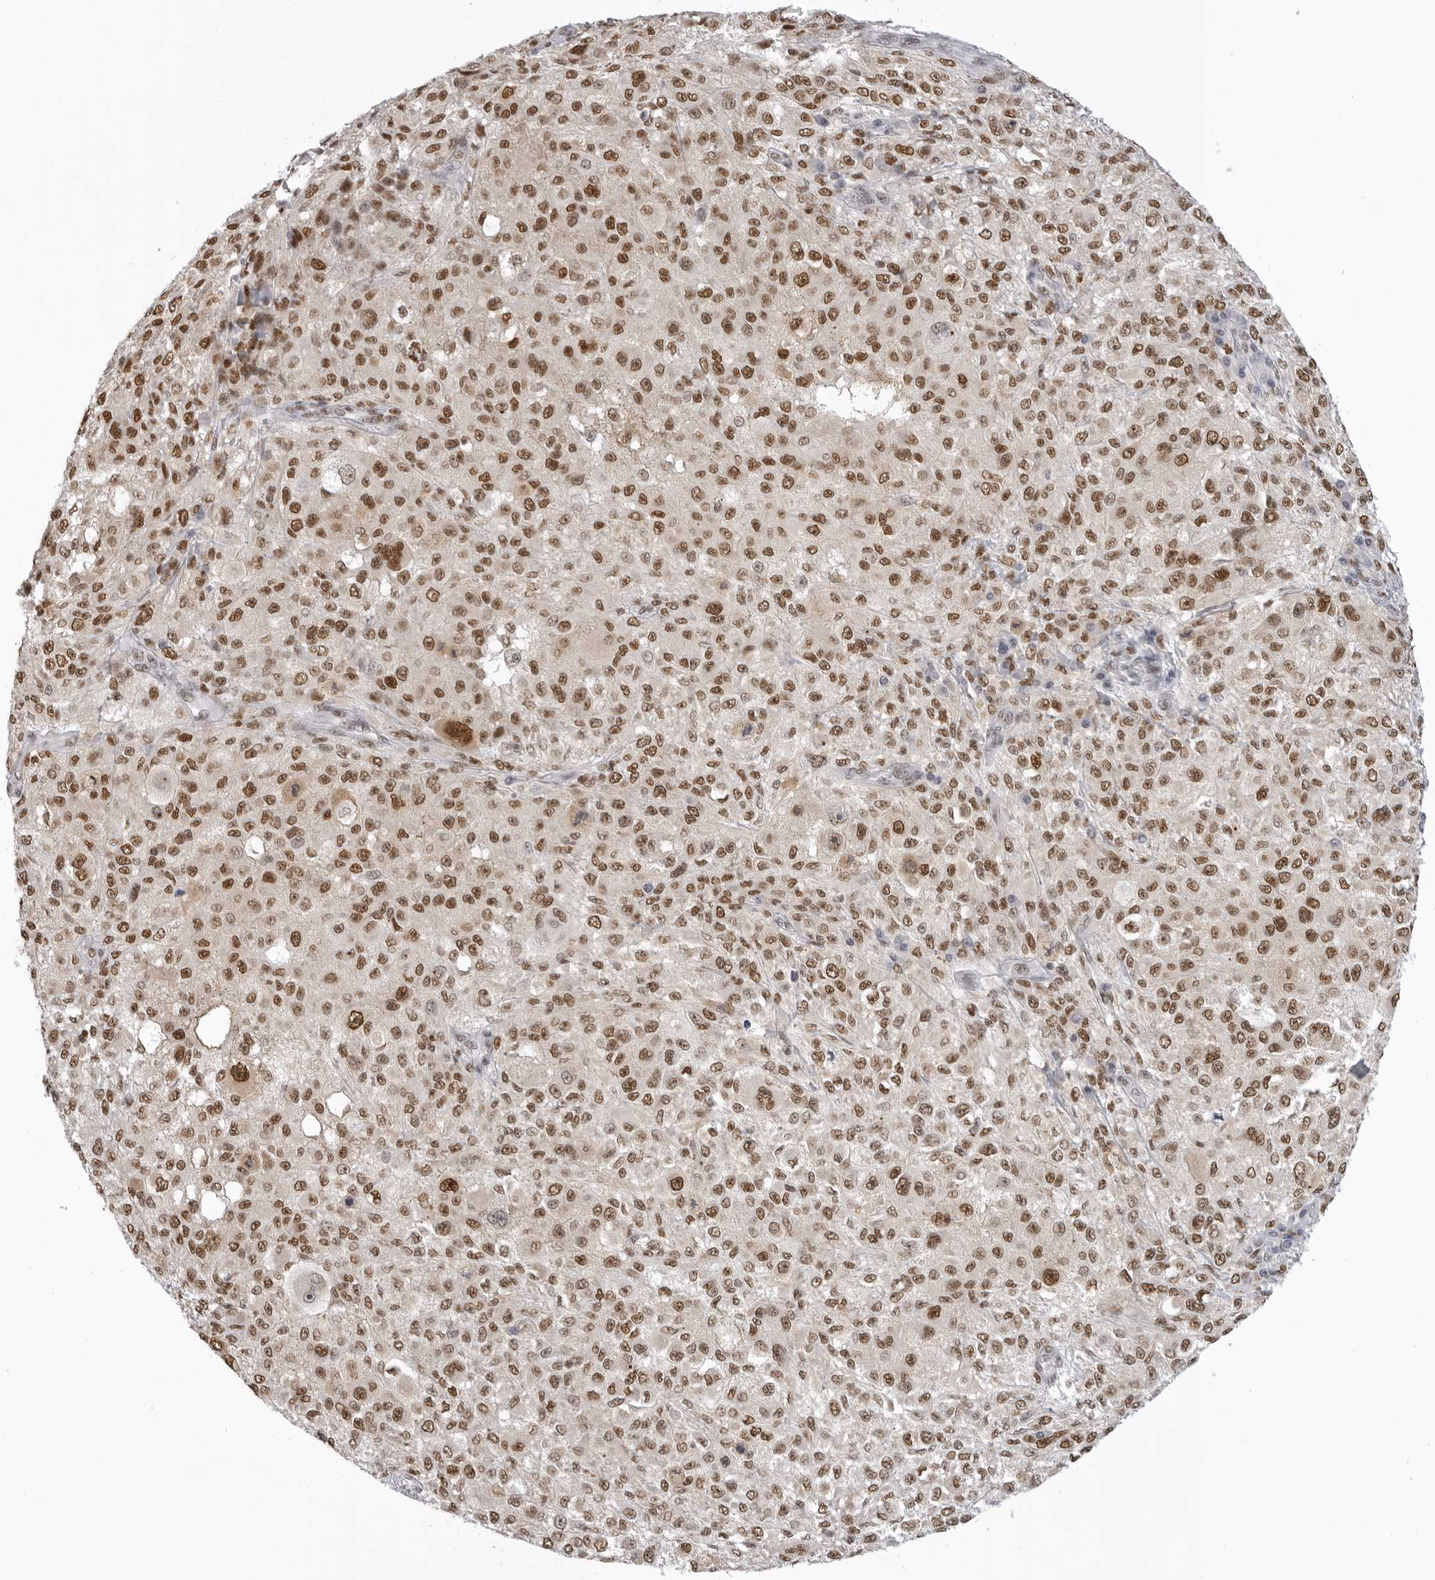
{"staining": {"intensity": "moderate", "quantity": ">75%", "location": "nuclear"}, "tissue": "melanoma", "cell_type": "Tumor cells", "image_type": "cancer", "snomed": [{"axis": "morphology", "description": "Necrosis, NOS"}, {"axis": "morphology", "description": "Malignant melanoma, NOS"}, {"axis": "topography", "description": "Skin"}], "caption": "The image demonstrates immunohistochemical staining of malignant melanoma. There is moderate nuclear staining is present in about >75% of tumor cells.", "gene": "RPA2", "patient": {"sex": "female", "age": 87}}